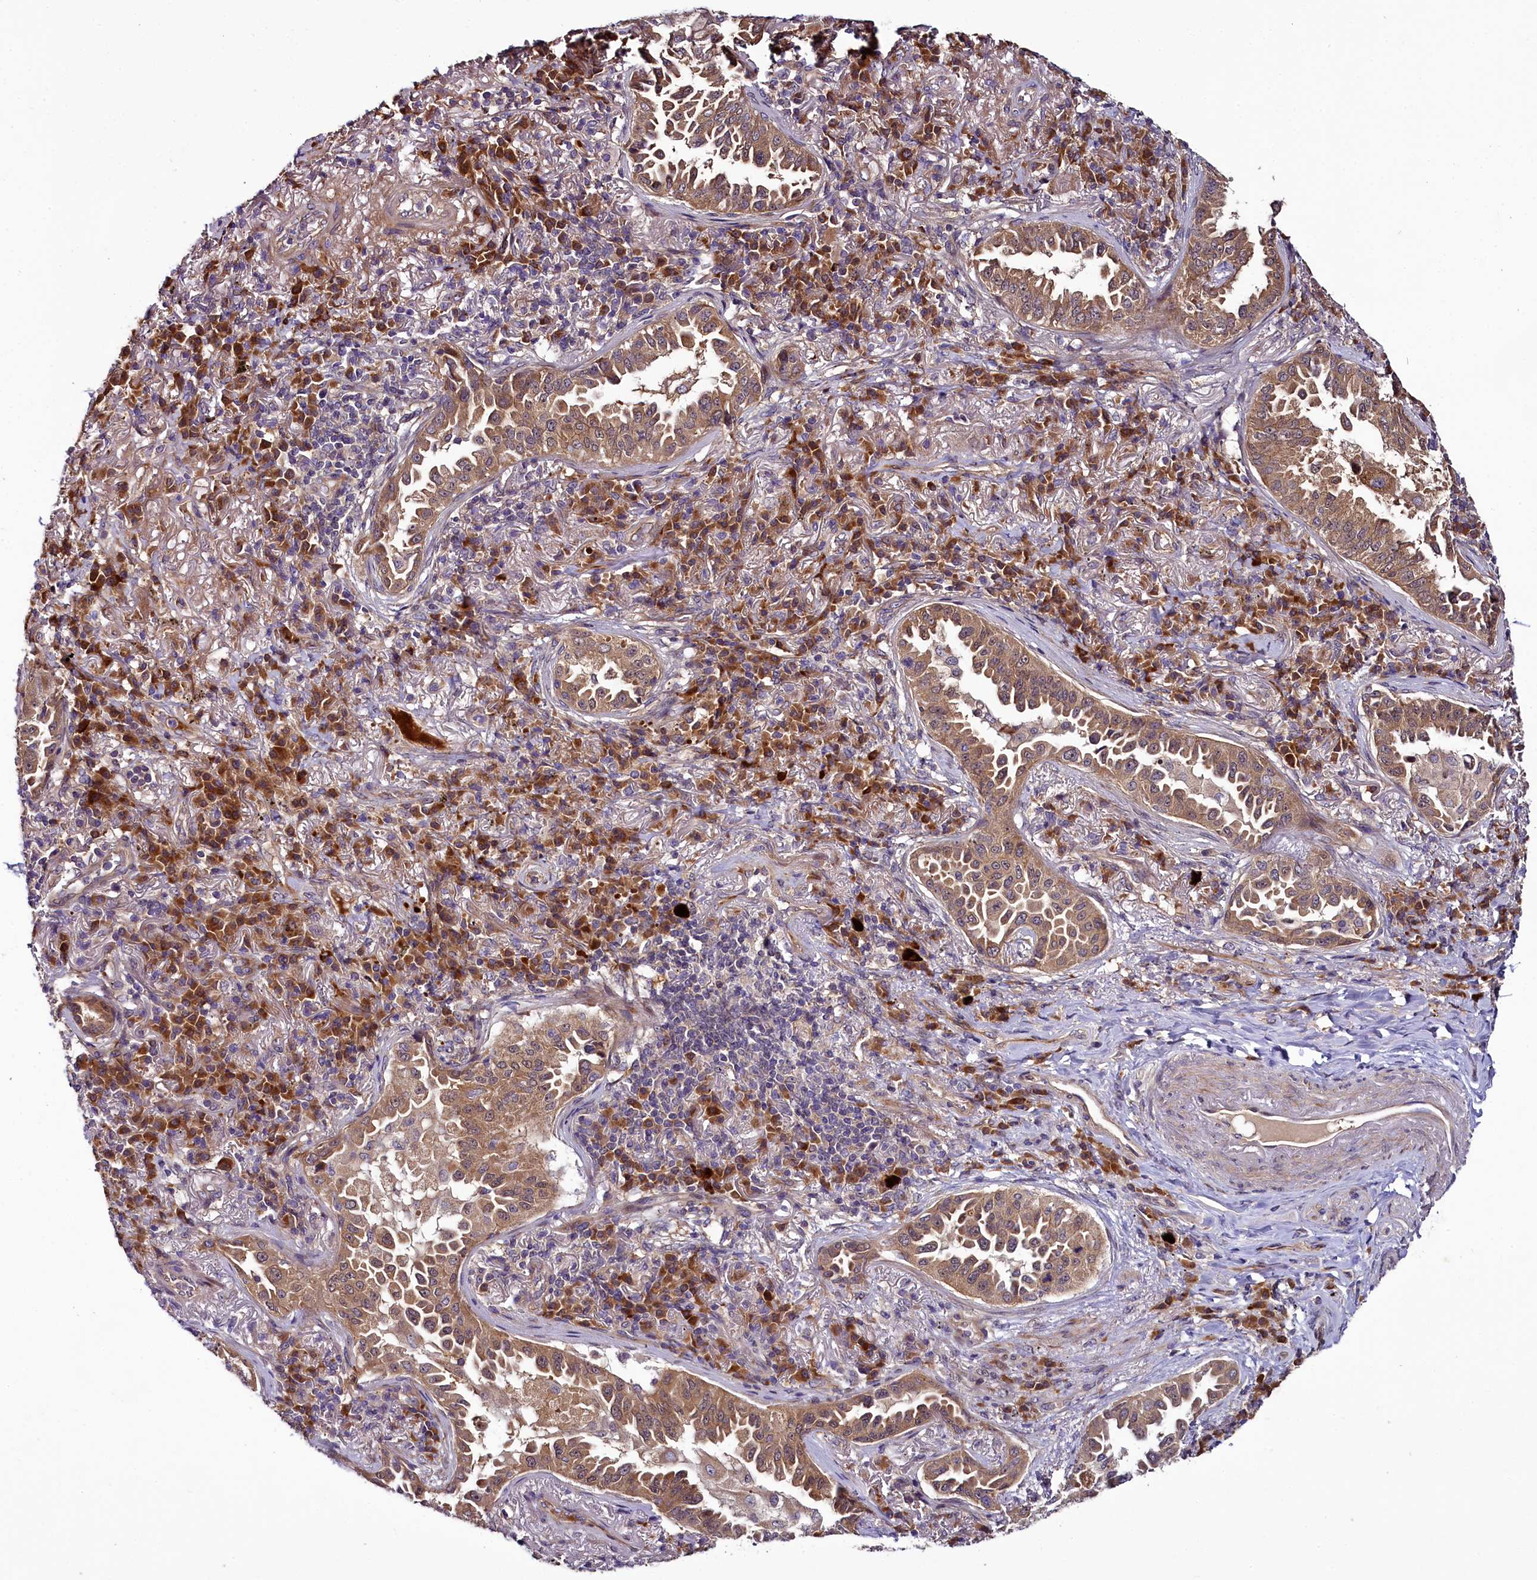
{"staining": {"intensity": "moderate", "quantity": ">75%", "location": "cytoplasmic/membranous"}, "tissue": "lung cancer", "cell_type": "Tumor cells", "image_type": "cancer", "snomed": [{"axis": "morphology", "description": "Adenocarcinoma, NOS"}, {"axis": "topography", "description": "Lung"}], "caption": "High-magnification brightfield microscopy of lung adenocarcinoma stained with DAB (3,3'-diaminobenzidine) (brown) and counterstained with hematoxylin (blue). tumor cells exhibit moderate cytoplasmic/membranous expression is seen in approximately>75% of cells. (DAB IHC with brightfield microscopy, high magnification).", "gene": "RPUSD2", "patient": {"sex": "female", "age": 69}}